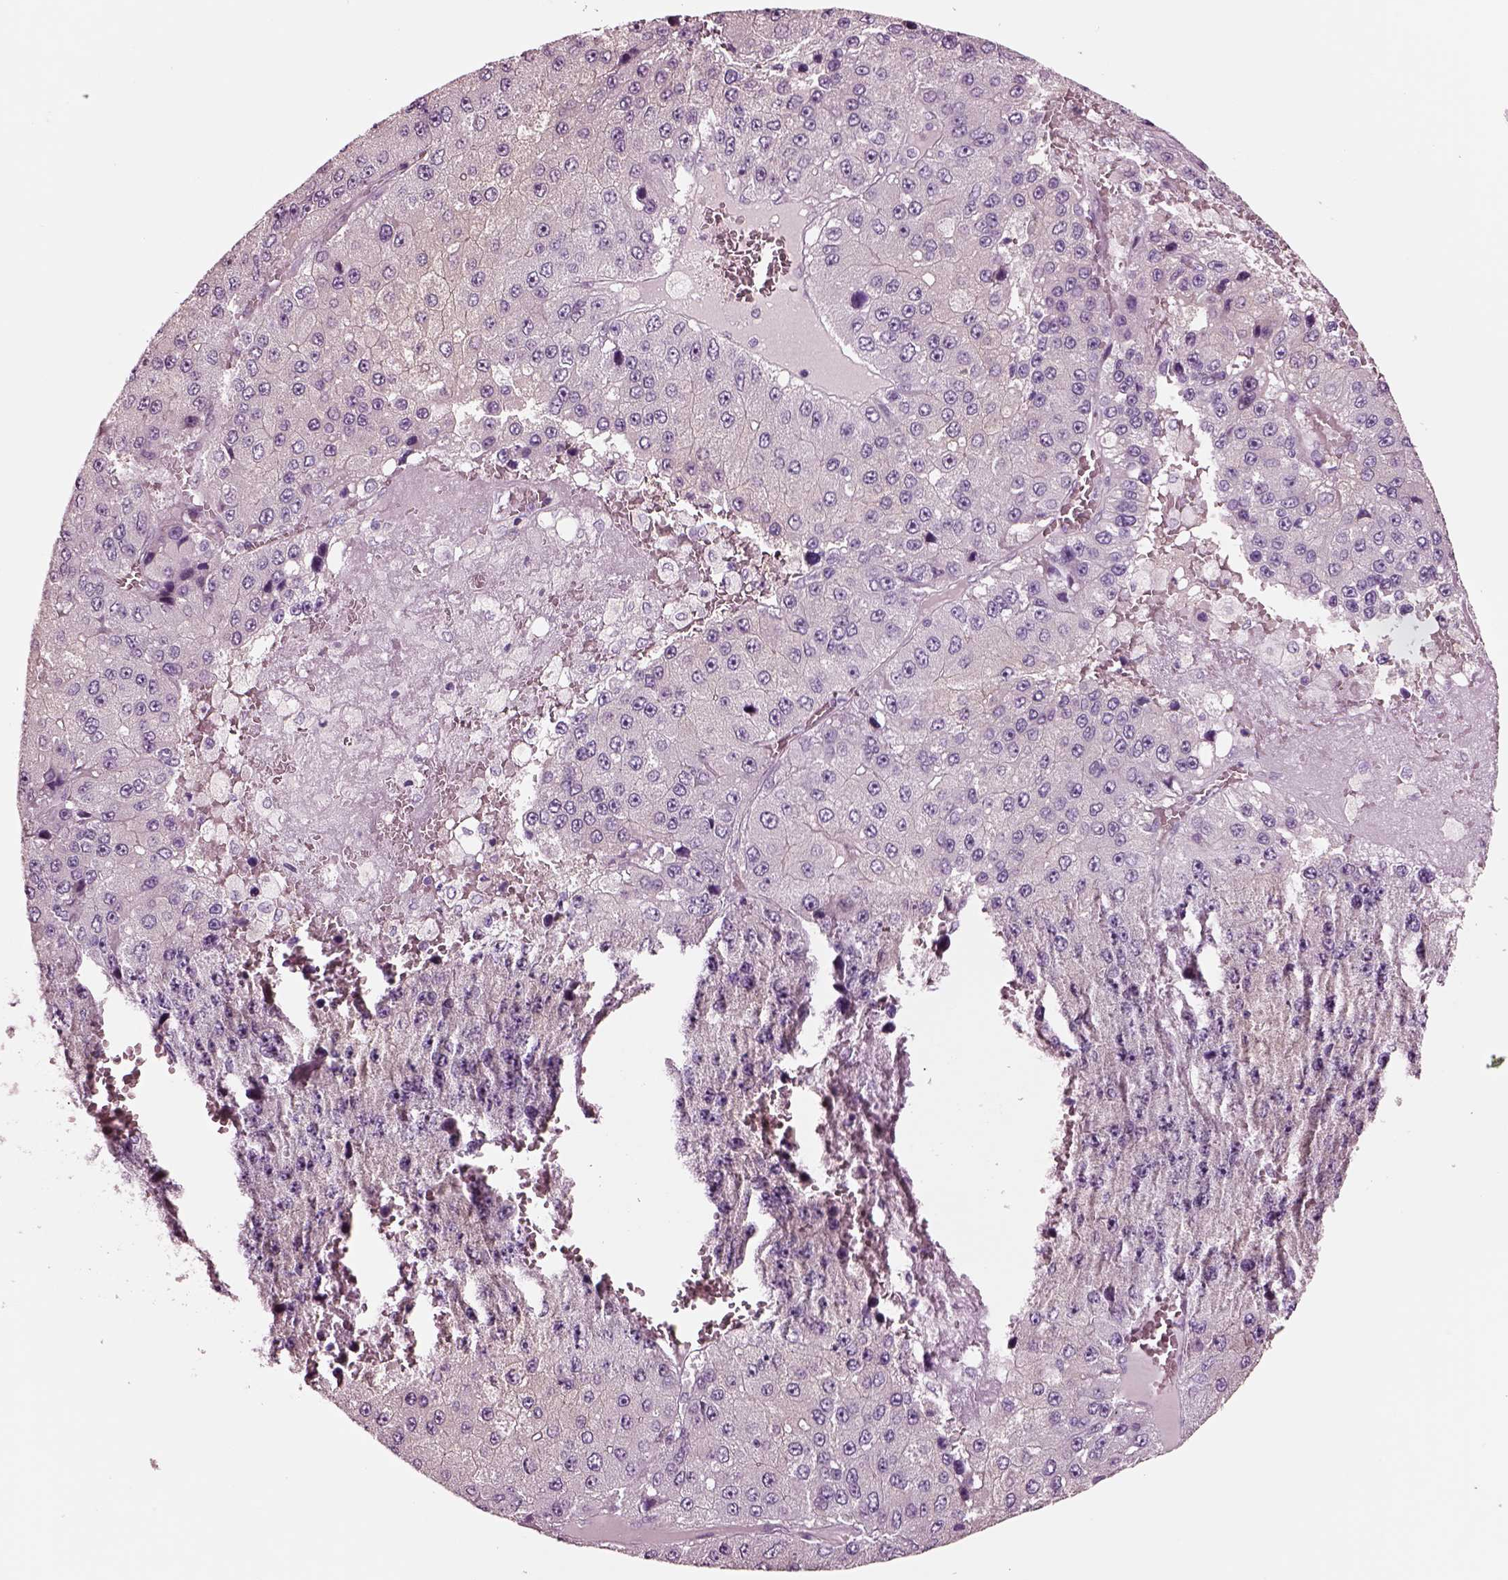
{"staining": {"intensity": "negative", "quantity": "none", "location": "none"}, "tissue": "liver cancer", "cell_type": "Tumor cells", "image_type": "cancer", "snomed": [{"axis": "morphology", "description": "Carcinoma, Hepatocellular, NOS"}, {"axis": "topography", "description": "Liver"}], "caption": "Photomicrograph shows no protein staining in tumor cells of liver cancer (hepatocellular carcinoma) tissue.", "gene": "NMRK2", "patient": {"sex": "female", "age": 73}}